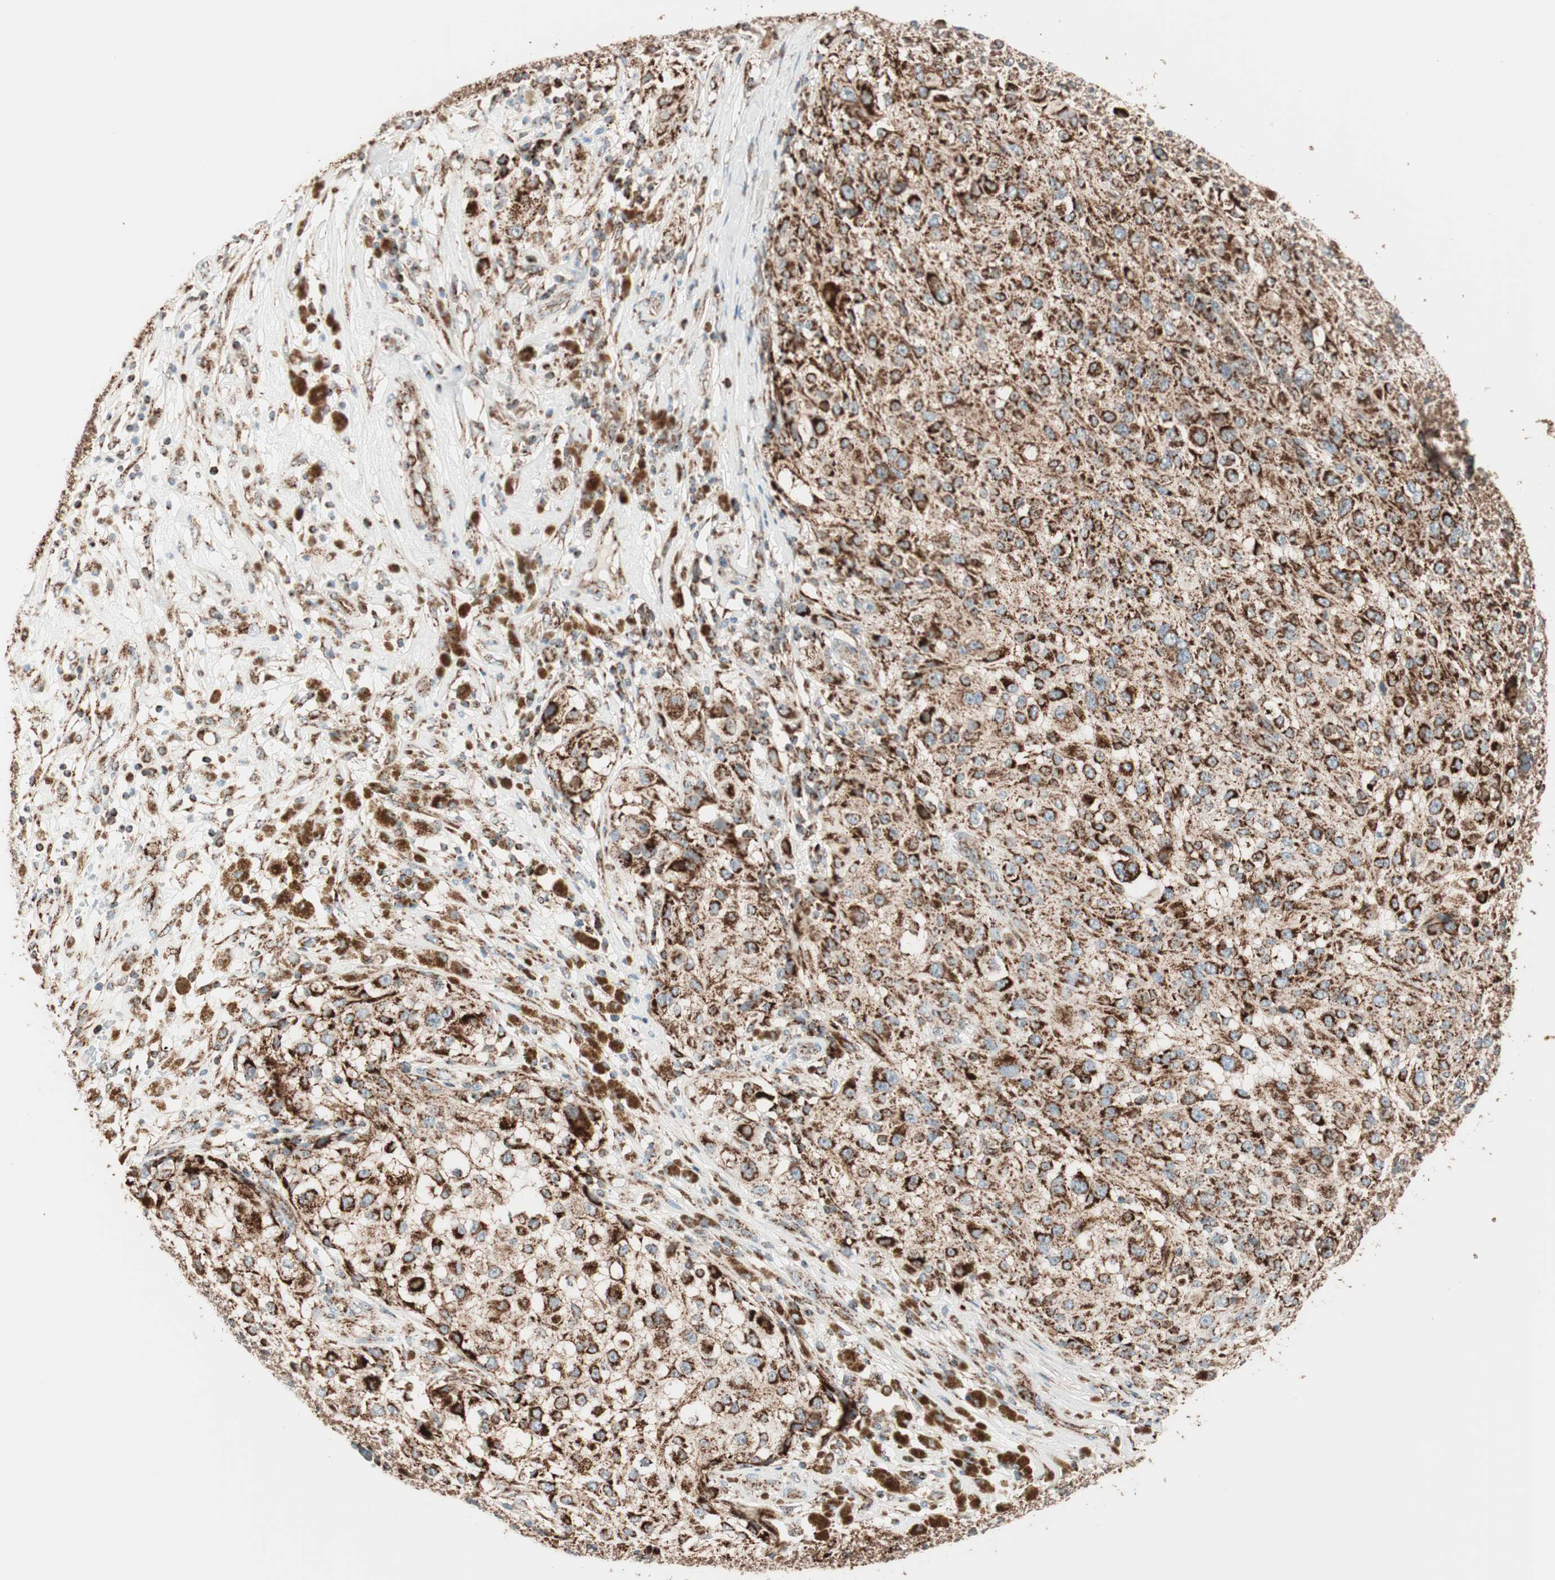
{"staining": {"intensity": "strong", "quantity": ">75%", "location": "cytoplasmic/membranous"}, "tissue": "melanoma", "cell_type": "Tumor cells", "image_type": "cancer", "snomed": [{"axis": "morphology", "description": "Necrosis, NOS"}, {"axis": "morphology", "description": "Malignant melanoma, NOS"}, {"axis": "topography", "description": "Skin"}], "caption": "IHC image of neoplastic tissue: human malignant melanoma stained using immunohistochemistry (IHC) shows high levels of strong protein expression localized specifically in the cytoplasmic/membranous of tumor cells, appearing as a cytoplasmic/membranous brown color.", "gene": "TOMM22", "patient": {"sex": "female", "age": 87}}